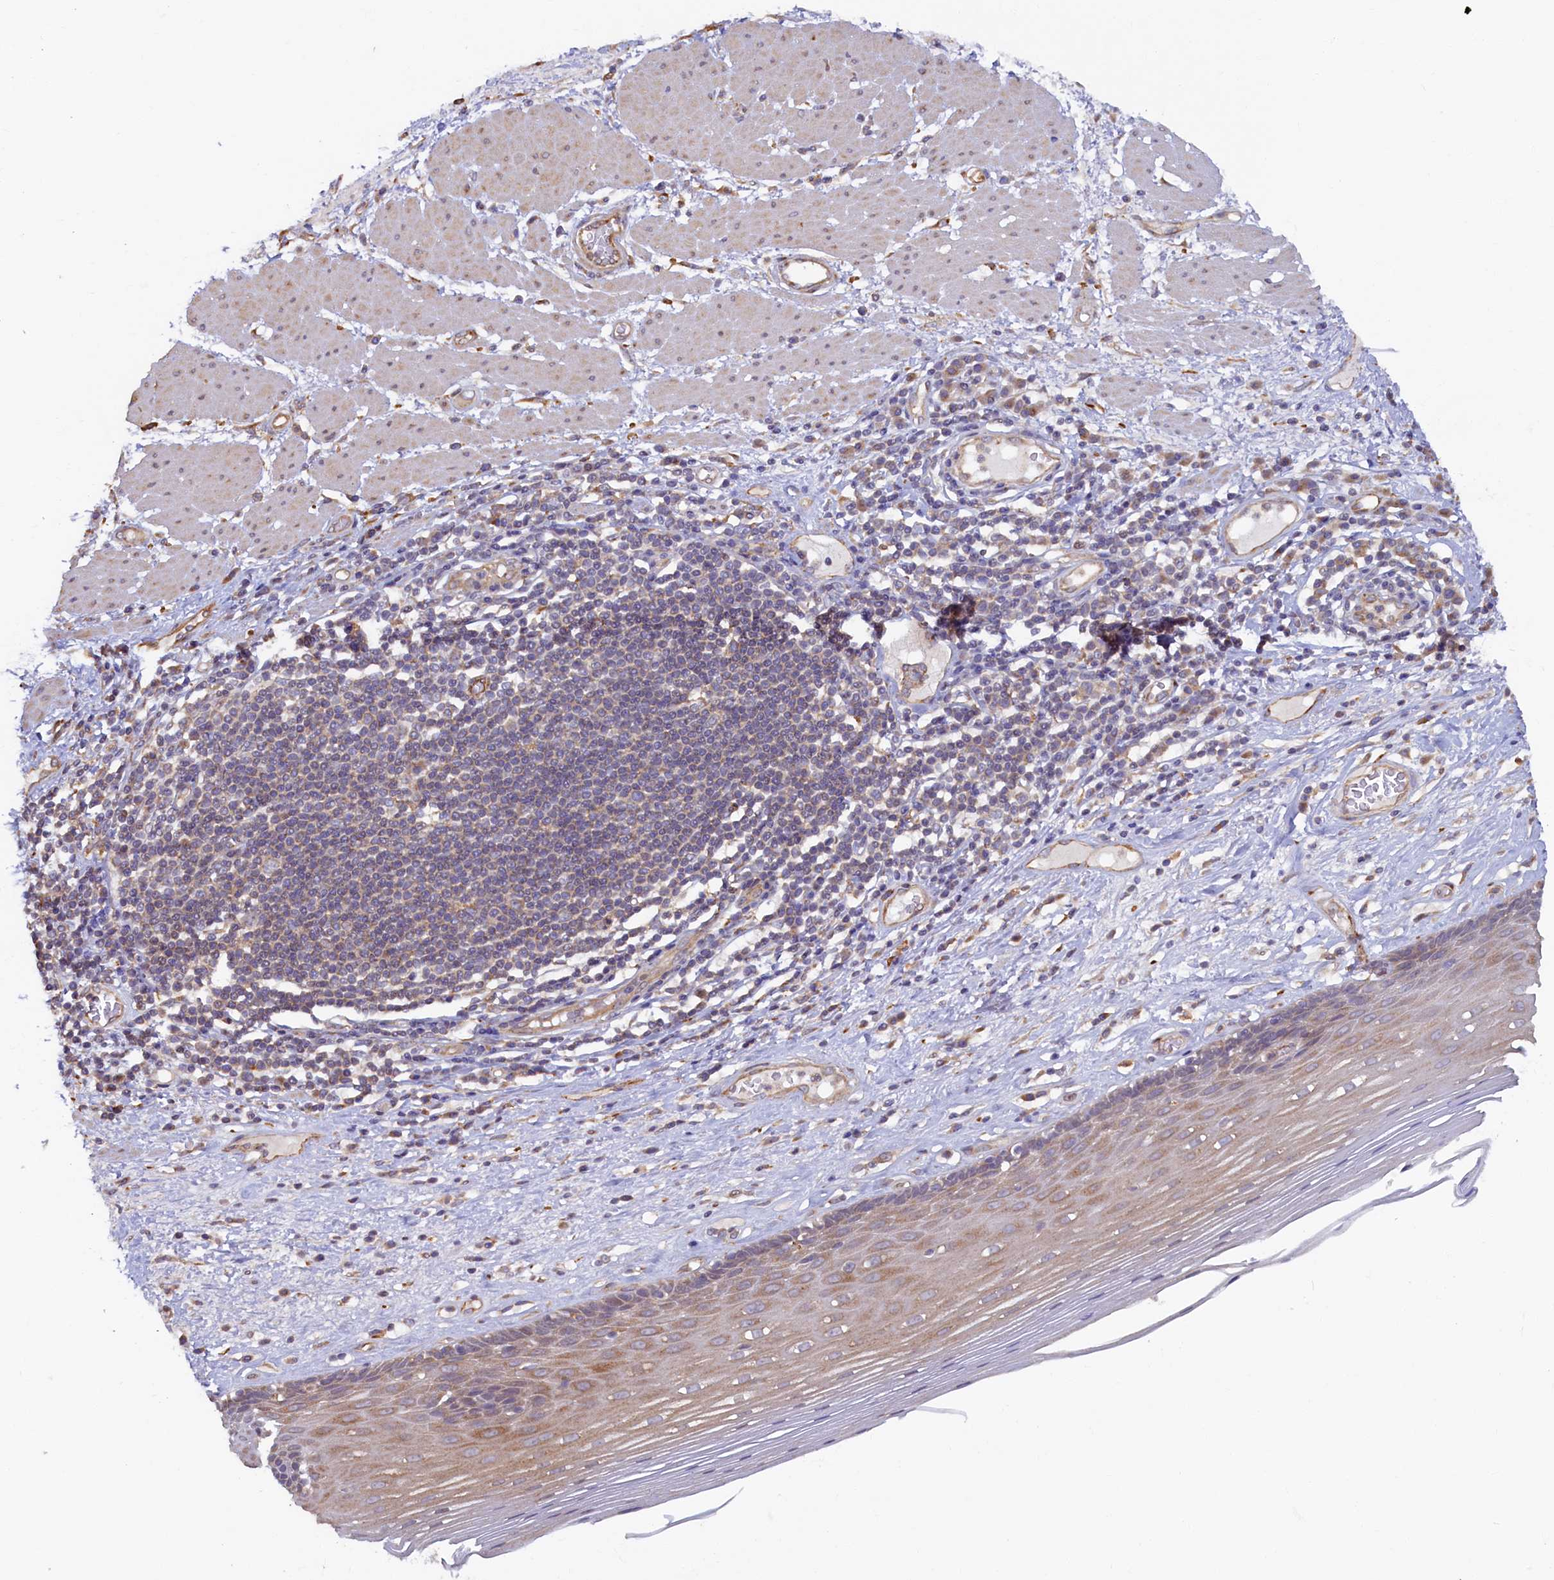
{"staining": {"intensity": "weak", "quantity": "25%-75%", "location": "cytoplasmic/membranous"}, "tissue": "esophagus", "cell_type": "Squamous epithelial cells", "image_type": "normal", "snomed": [{"axis": "morphology", "description": "Normal tissue, NOS"}, {"axis": "topography", "description": "Esophagus"}], "caption": "Protein staining displays weak cytoplasmic/membranous positivity in about 25%-75% of squamous epithelial cells in normal esophagus.", "gene": "STX12", "patient": {"sex": "male", "age": 62}}